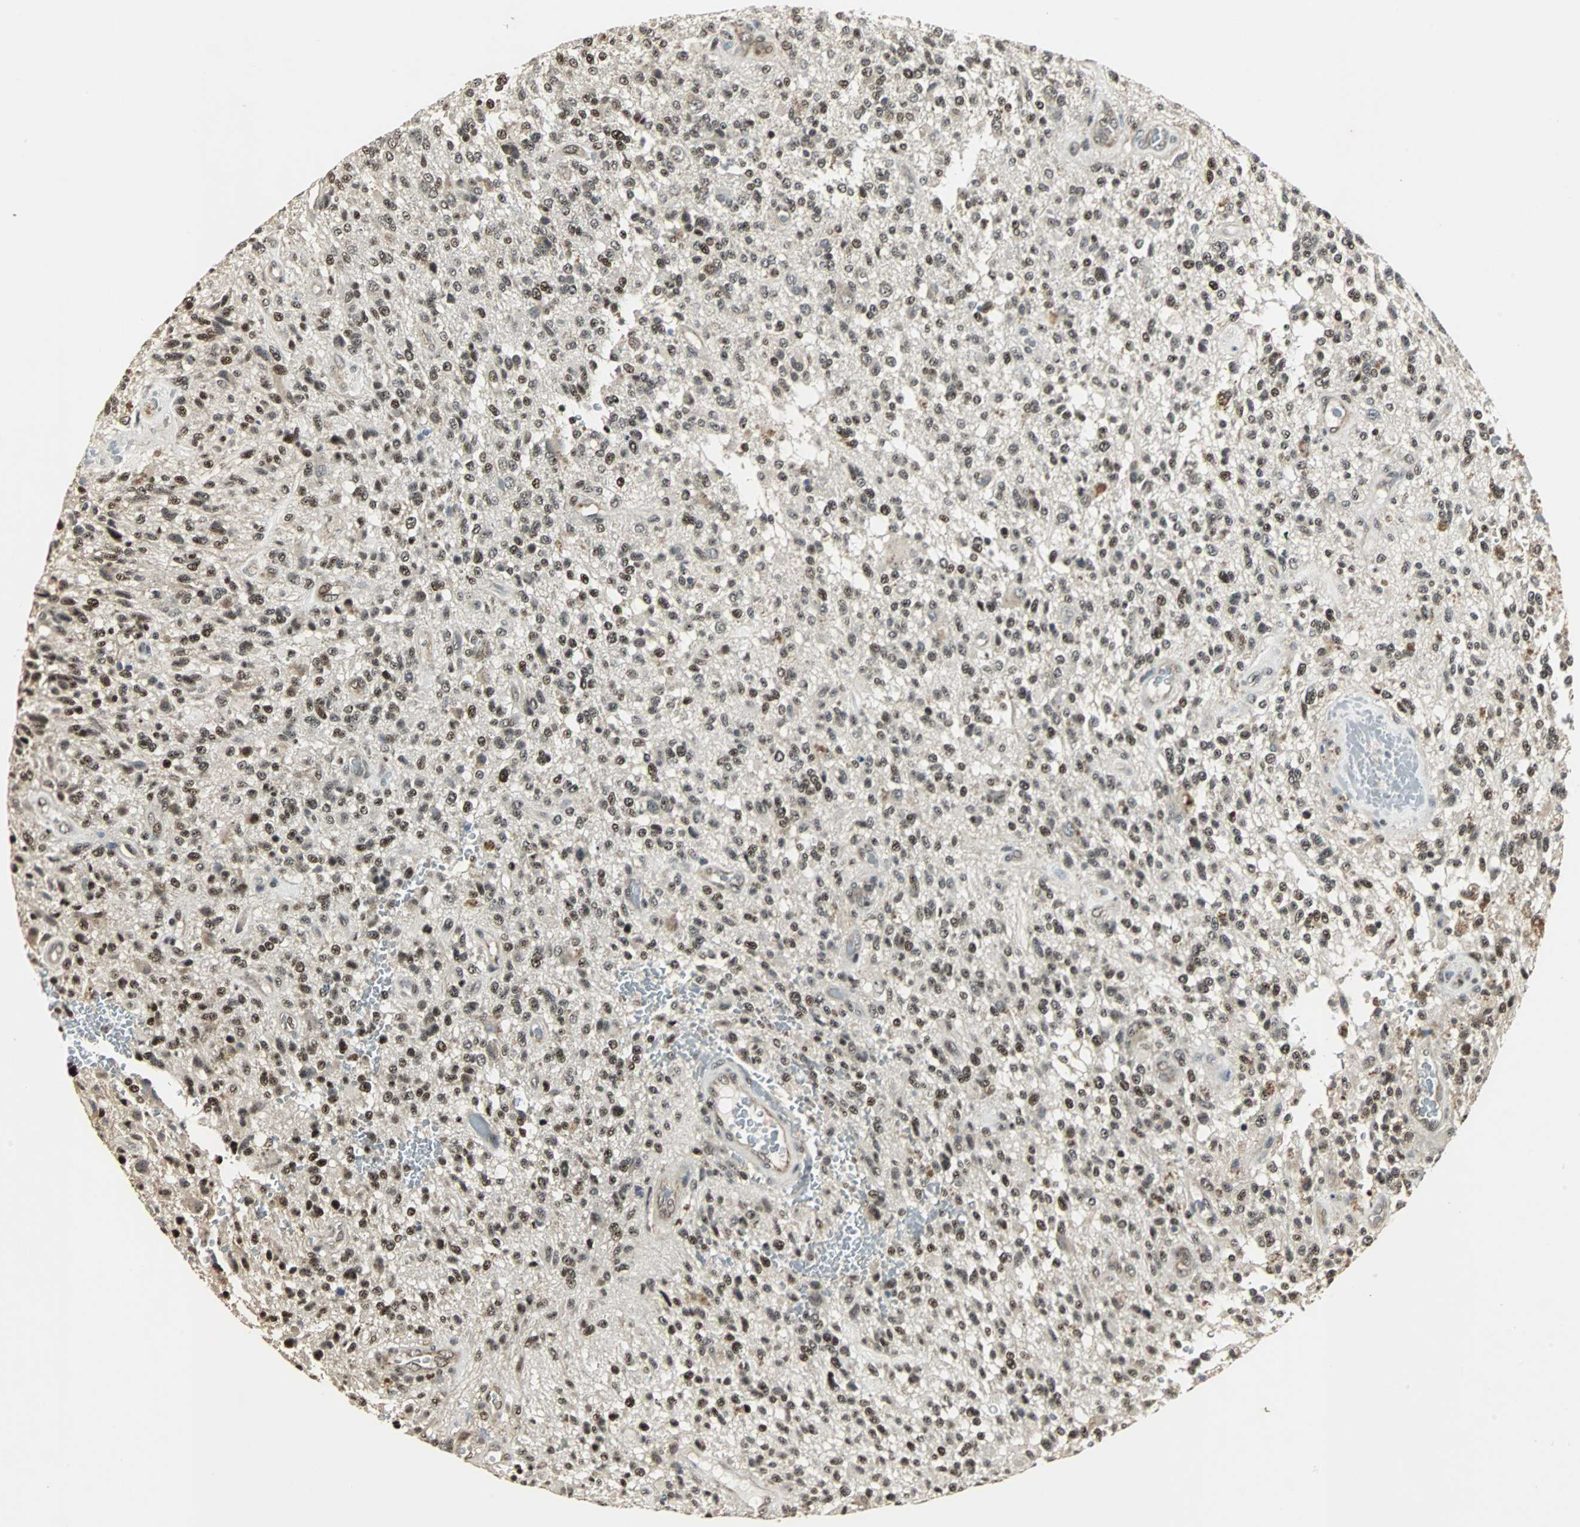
{"staining": {"intensity": "strong", "quantity": ">75%", "location": "nuclear"}, "tissue": "glioma", "cell_type": "Tumor cells", "image_type": "cancer", "snomed": [{"axis": "morphology", "description": "Normal tissue, NOS"}, {"axis": "morphology", "description": "Glioma, malignant, High grade"}, {"axis": "topography", "description": "Cerebral cortex"}], "caption": "DAB immunohistochemical staining of human malignant glioma (high-grade) displays strong nuclear protein expression in about >75% of tumor cells. Ihc stains the protein in brown and the nuclei are stained blue.", "gene": "MED4", "patient": {"sex": "male", "age": 75}}